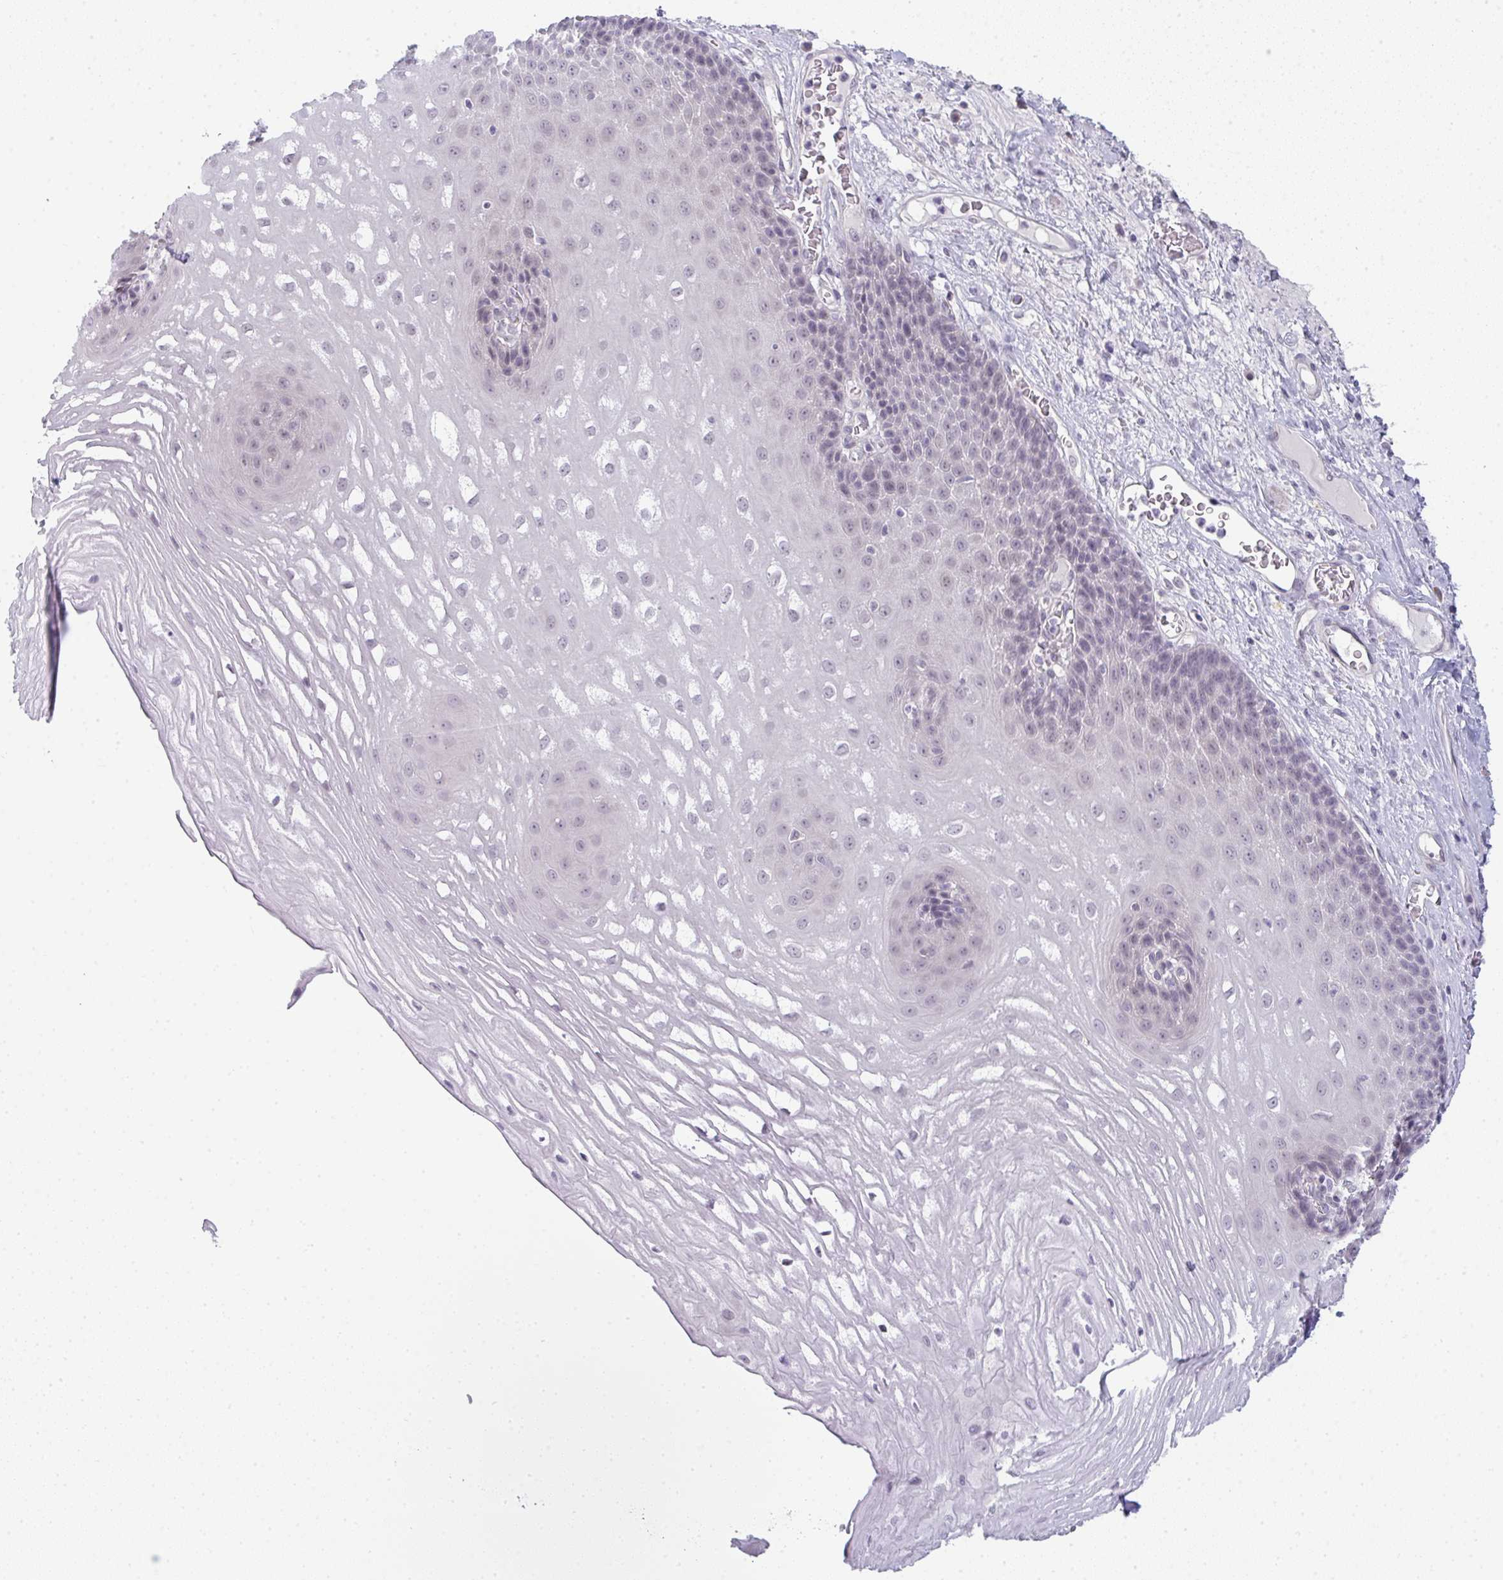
{"staining": {"intensity": "negative", "quantity": "none", "location": "none"}, "tissue": "esophagus", "cell_type": "Squamous epithelial cells", "image_type": "normal", "snomed": [{"axis": "morphology", "description": "Normal tissue, NOS"}, {"axis": "topography", "description": "Esophagus"}], "caption": "An immunohistochemistry photomicrograph of normal esophagus is shown. There is no staining in squamous epithelial cells of esophagus.", "gene": "TEX33", "patient": {"sex": "male", "age": 62}}